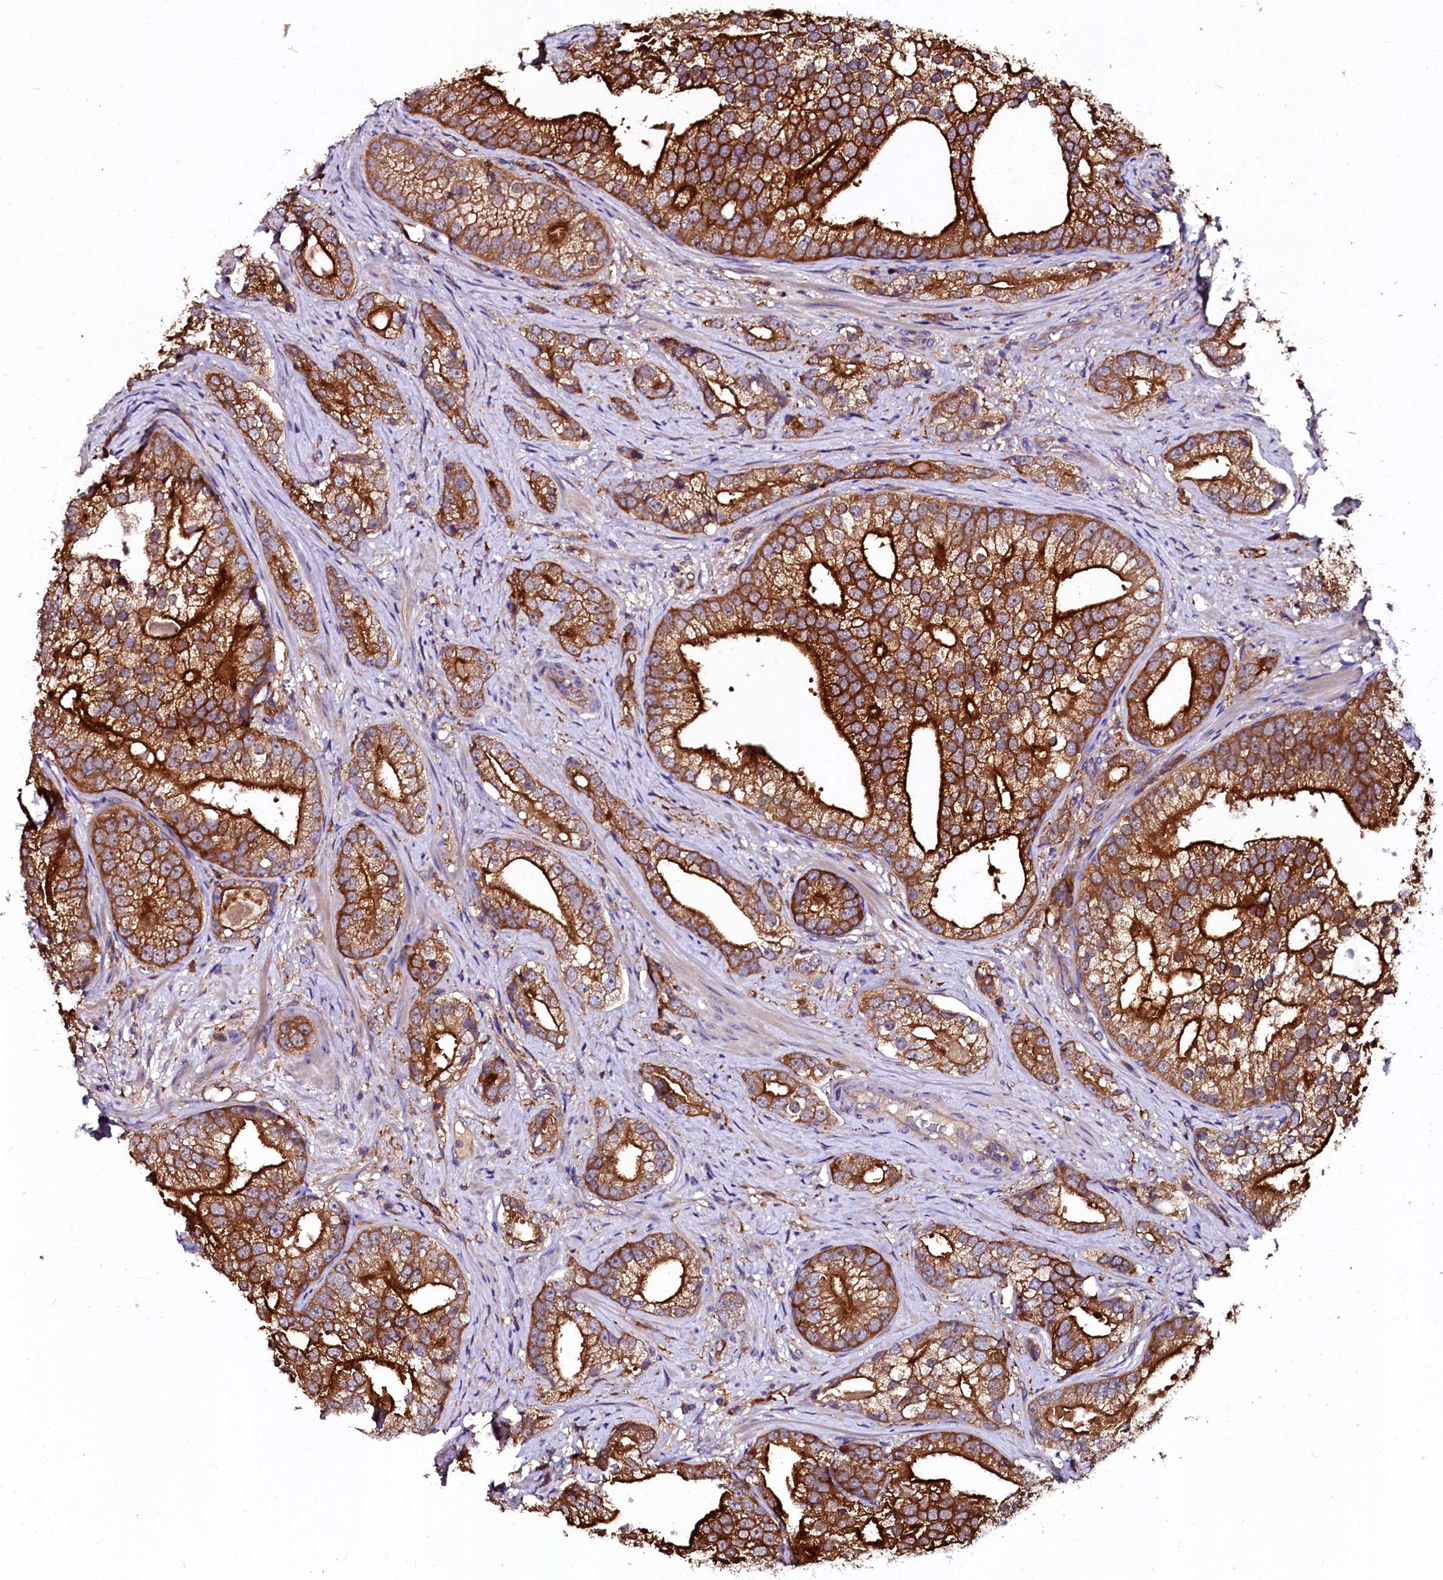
{"staining": {"intensity": "strong", "quantity": ">75%", "location": "cytoplasmic/membranous"}, "tissue": "prostate cancer", "cell_type": "Tumor cells", "image_type": "cancer", "snomed": [{"axis": "morphology", "description": "Adenocarcinoma, High grade"}, {"axis": "topography", "description": "Prostate"}], "caption": "Prostate cancer (adenocarcinoma (high-grade)) stained with a brown dye exhibits strong cytoplasmic/membranous positive staining in about >75% of tumor cells.", "gene": "APPL2", "patient": {"sex": "male", "age": 75}}